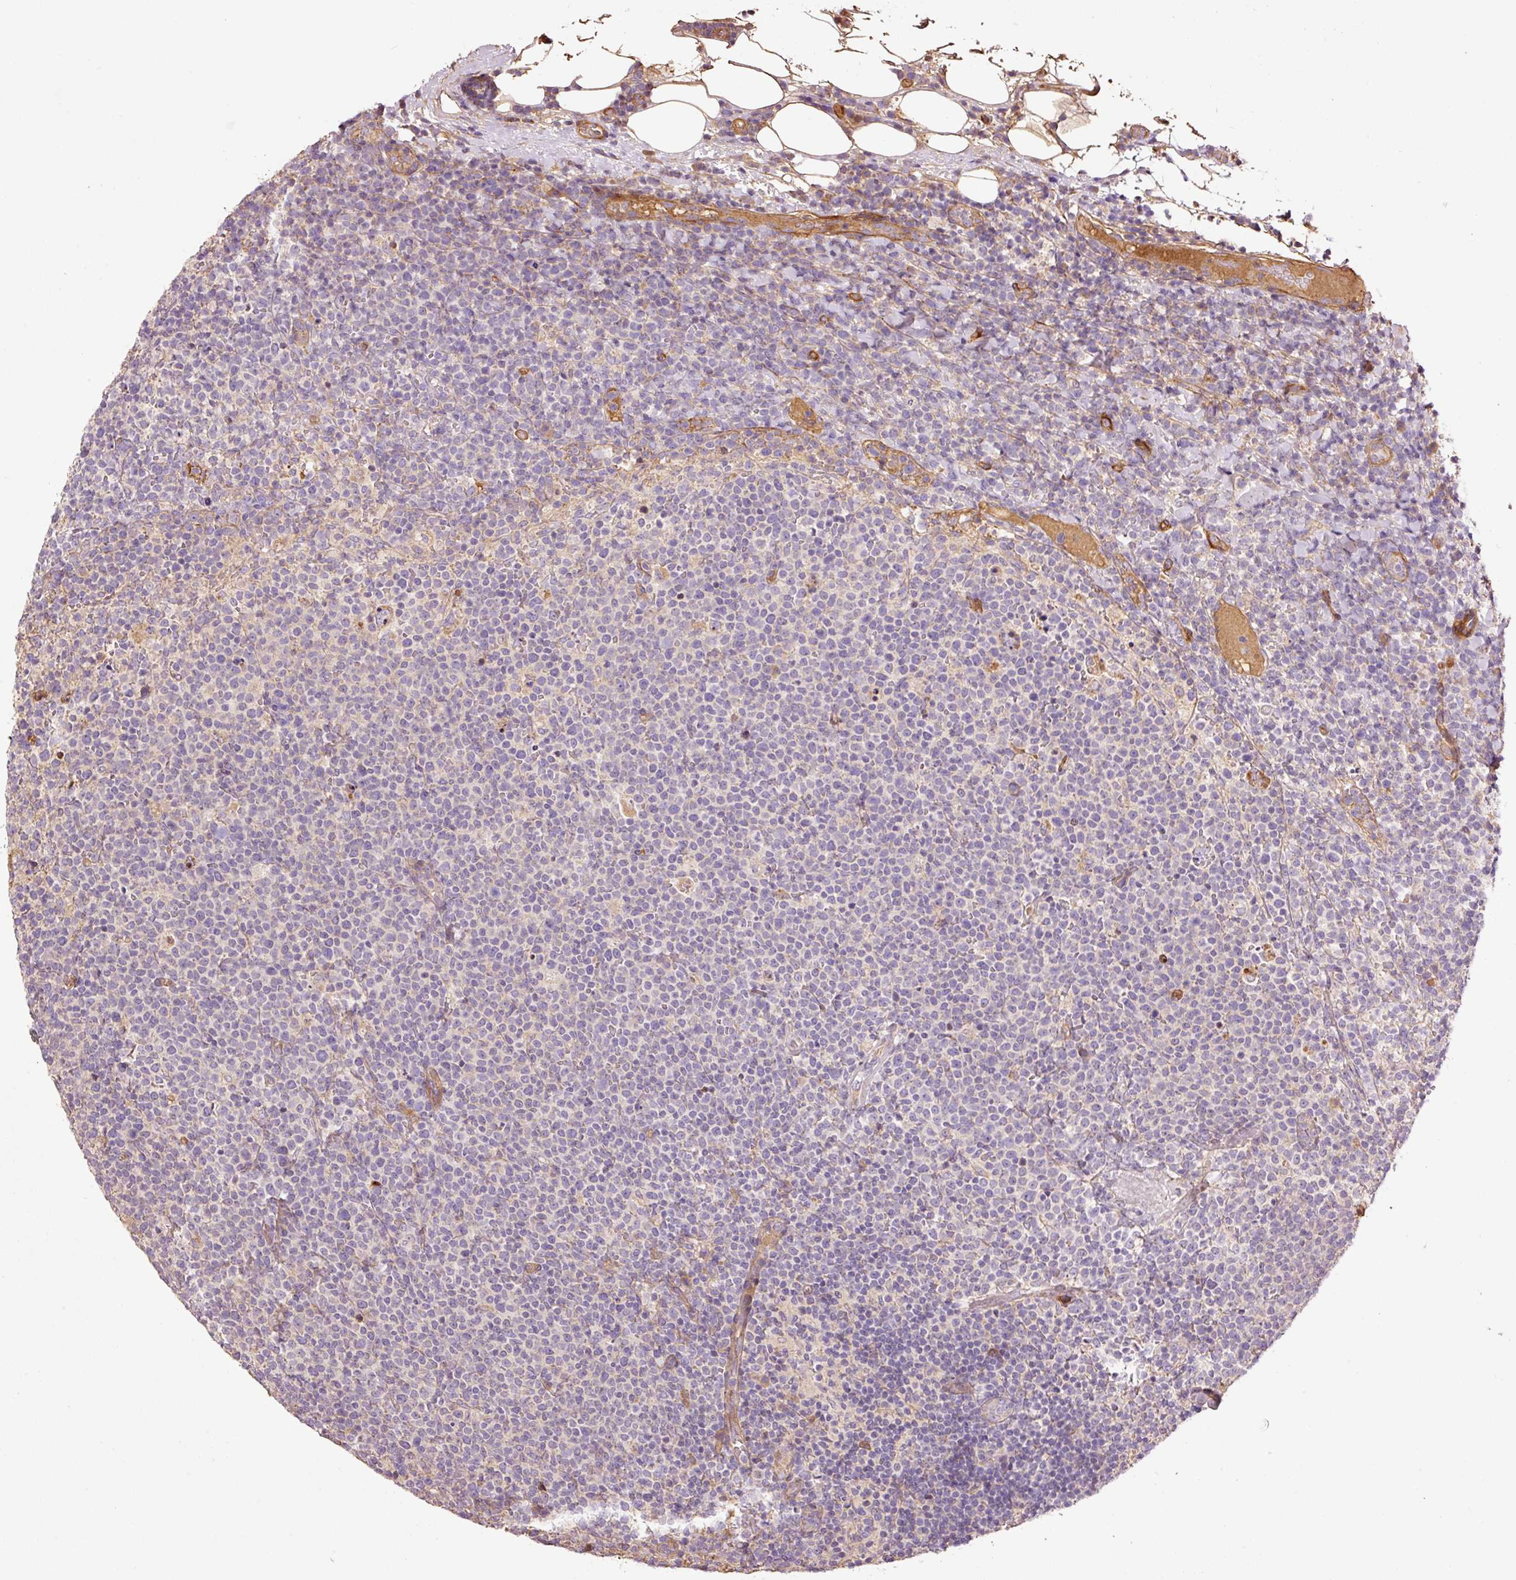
{"staining": {"intensity": "negative", "quantity": "none", "location": "none"}, "tissue": "lymphoma", "cell_type": "Tumor cells", "image_type": "cancer", "snomed": [{"axis": "morphology", "description": "Malignant lymphoma, non-Hodgkin's type, High grade"}, {"axis": "topography", "description": "Lymph node"}], "caption": "This is a histopathology image of IHC staining of malignant lymphoma, non-Hodgkin's type (high-grade), which shows no staining in tumor cells.", "gene": "NID2", "patient": {"sex": "male", "age": 61}}